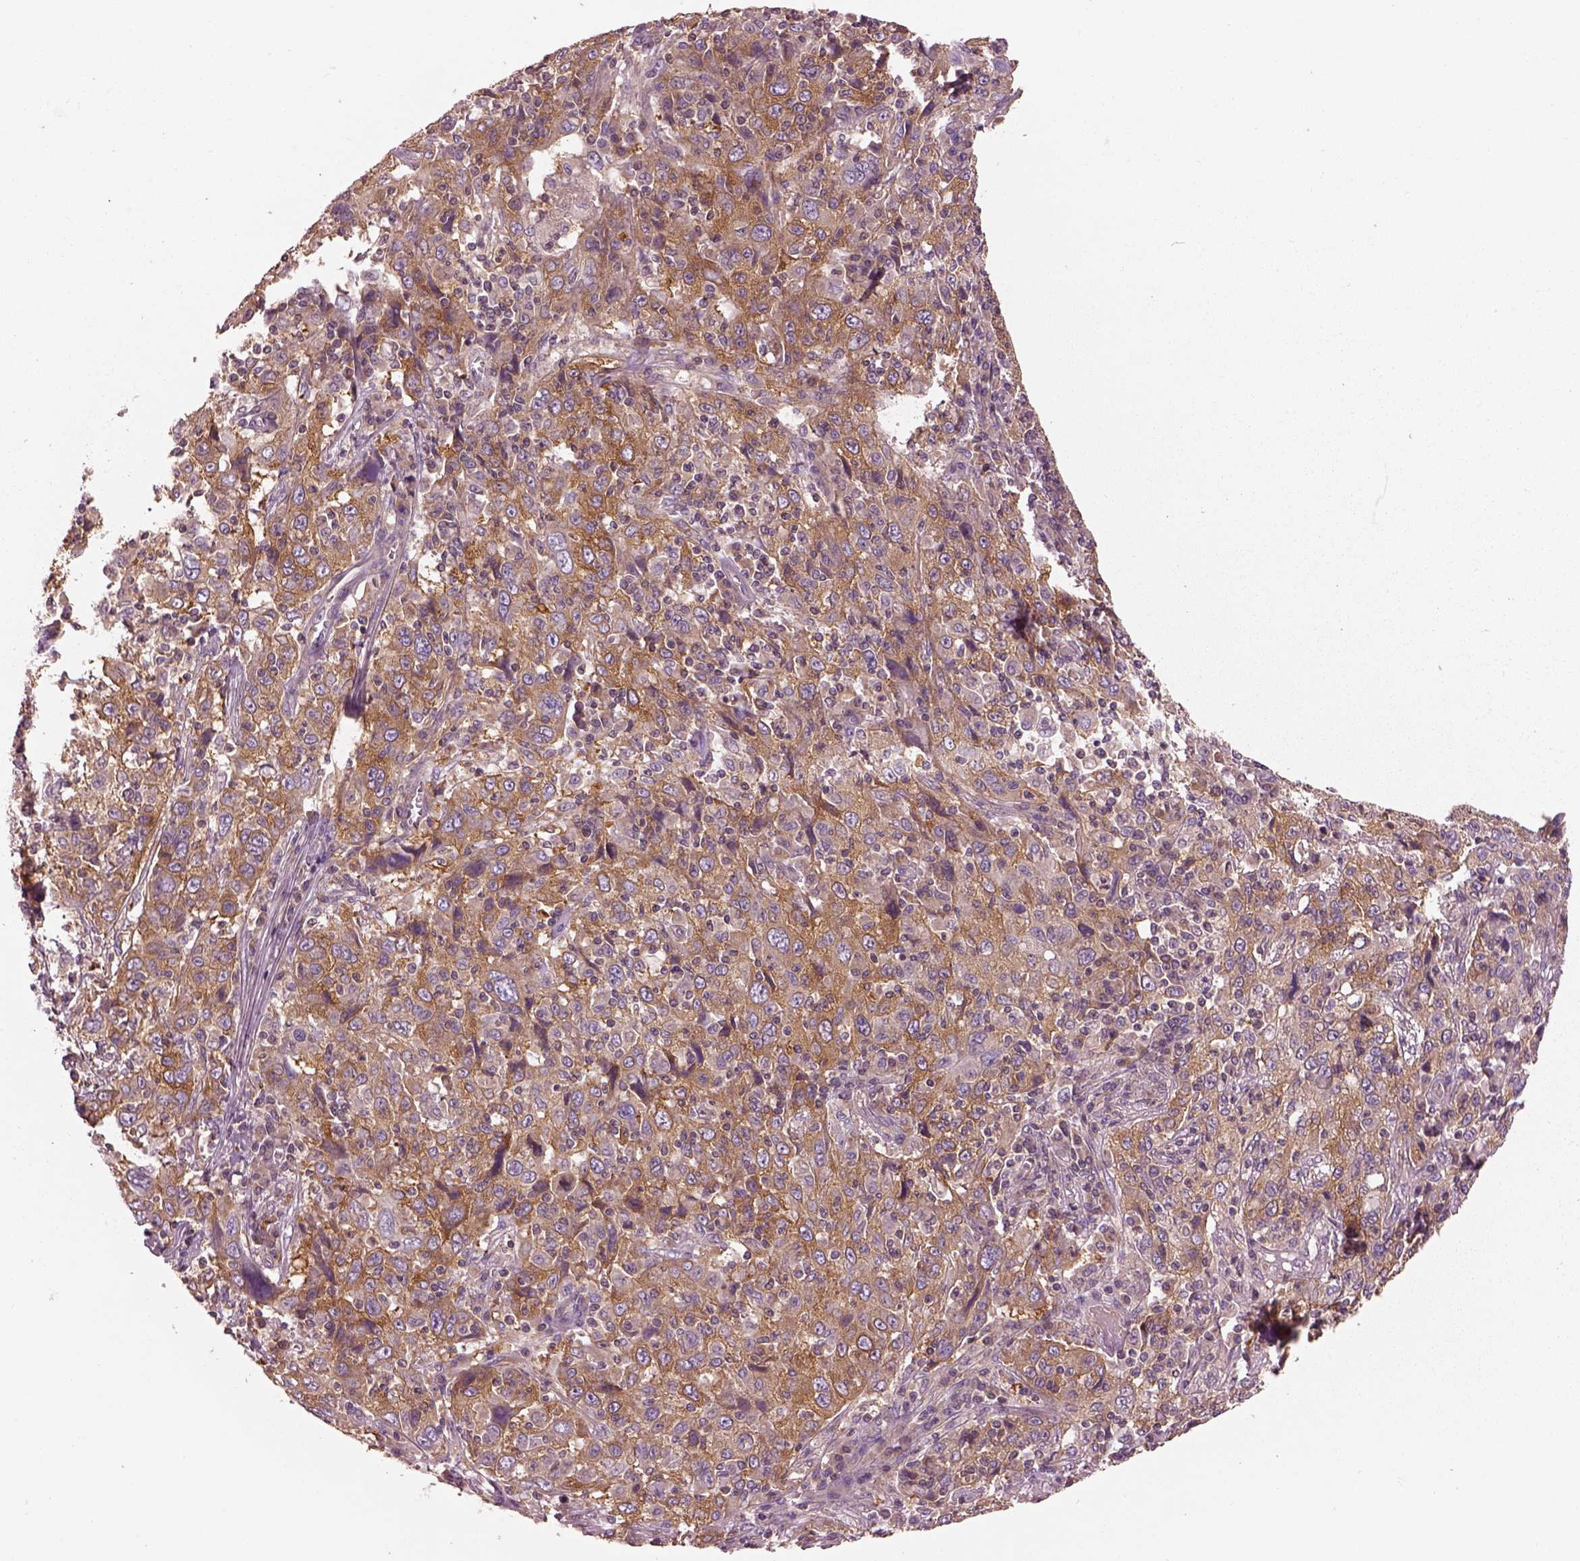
{"staining": {"intensity": "moderate", "quantity": ">75%", "location": "cytoplasmic/membranous"}, "tissue": "cervical cancer", "cell_type": "Tumor cells", "image_type": "cancer", "snomed": [{"axis": "morphology", "description": "Squamous cell carcinoma, NOS"}, {"axis": "topography", "description": "Cervix"}], "caption": "Tumor cells show medium levels of moderate cytoplasmic/membranous positivity in approximately >75% of cells in human squamous cell carcinoma (cervical).", "gene": "CAD", "patient": {"sex": "female", "age": 46}}